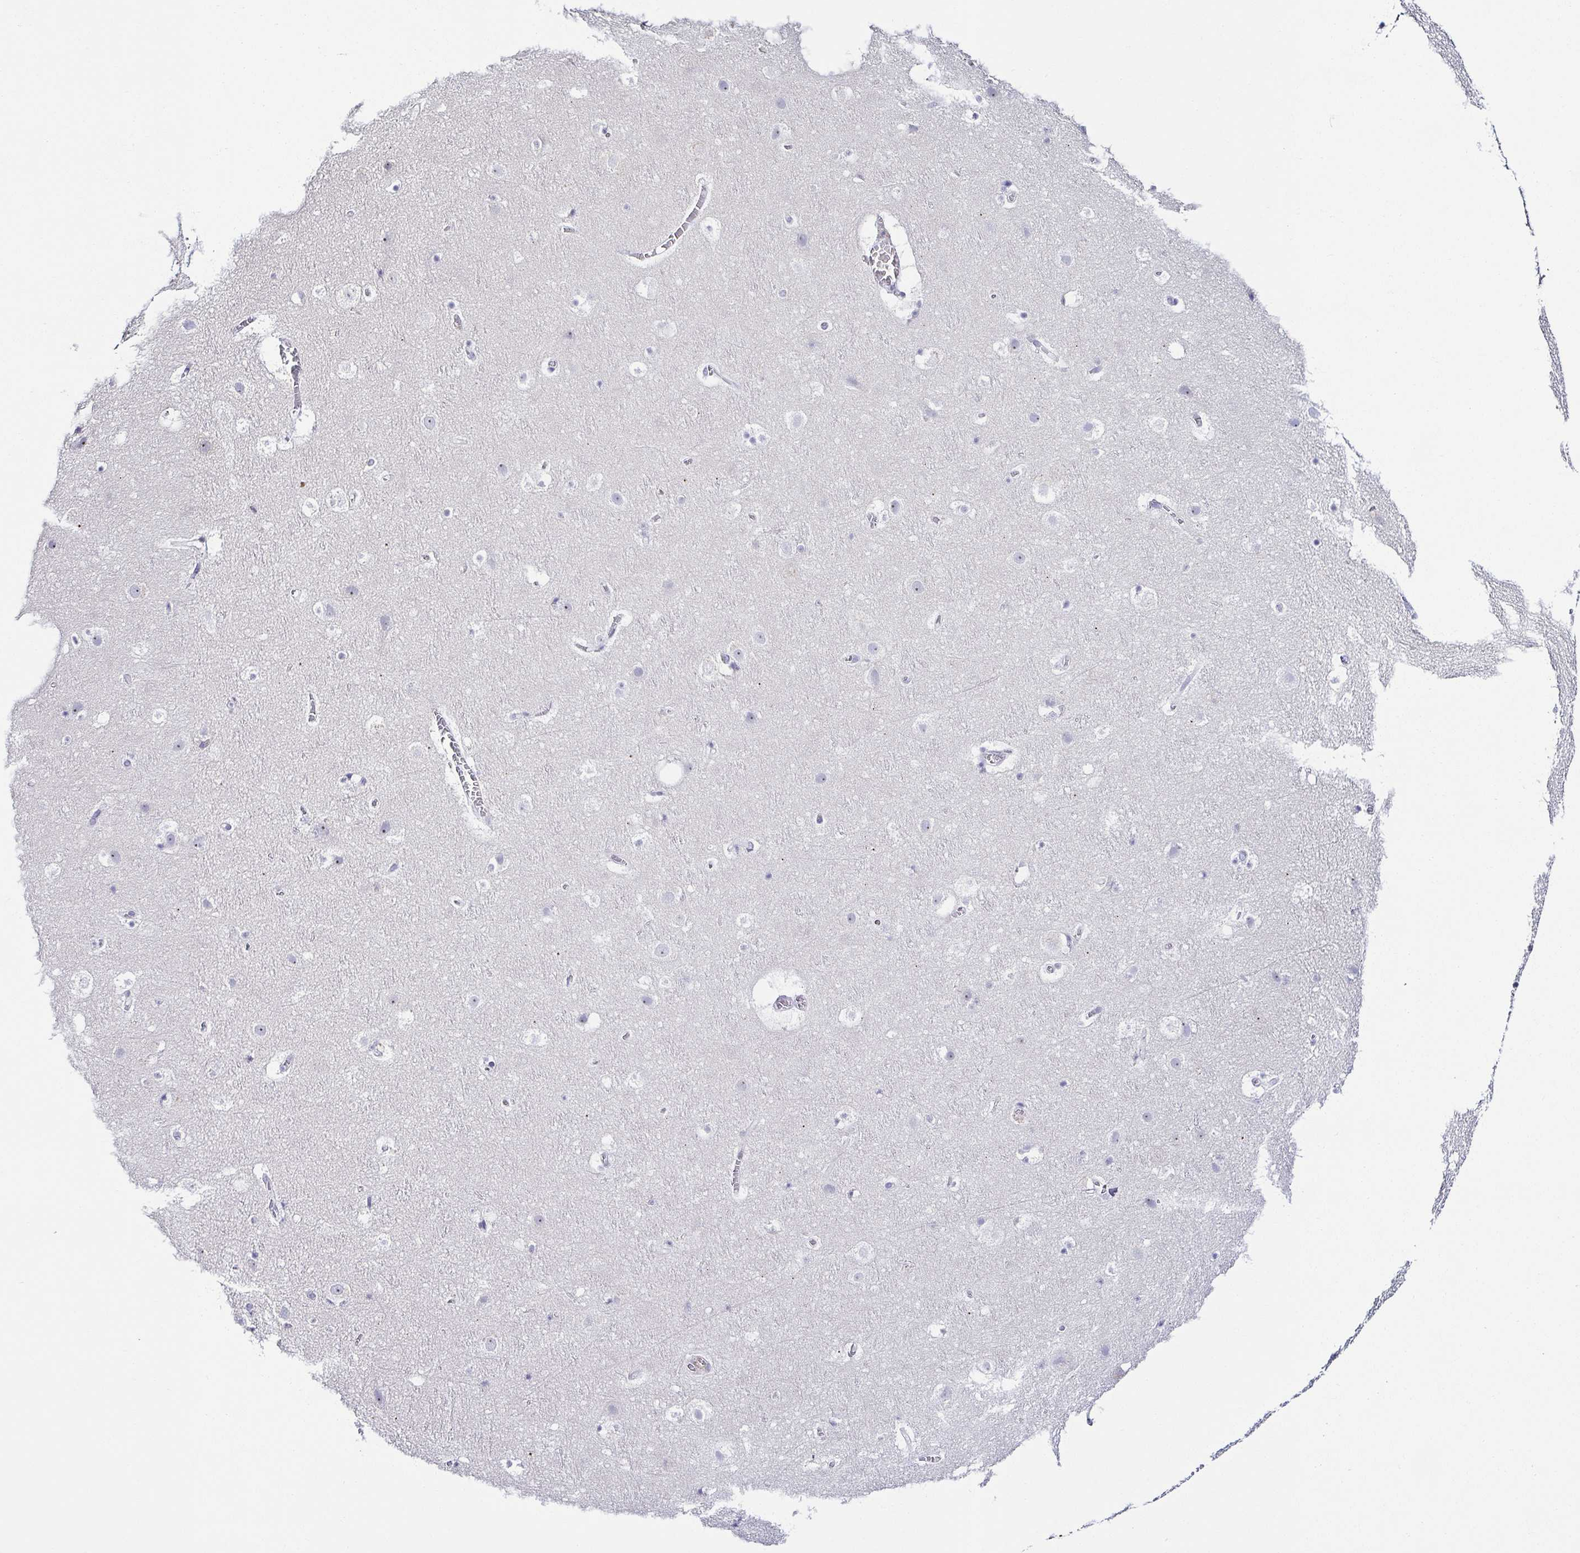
{"staining": {"intensity": "negative", "quantity": "none", "location": "none"}, "tissue": "cerebral cortex", "cell_type": "Endothelial cells", "image_type": "normal", "snomed": [{"axis": "morphology", "description": "Normal tissue, NOS"}, {"axis": "topography", "description": "Cerebral cortex"}], "caption": "A high-resolution histopathology image shows immunohistochemistry staining of benign cerebral cortex, which reveals no significant positivity in endothelial cells.", "gene": "FAM162B", "patient": {"sex": "female", "age": 42}}